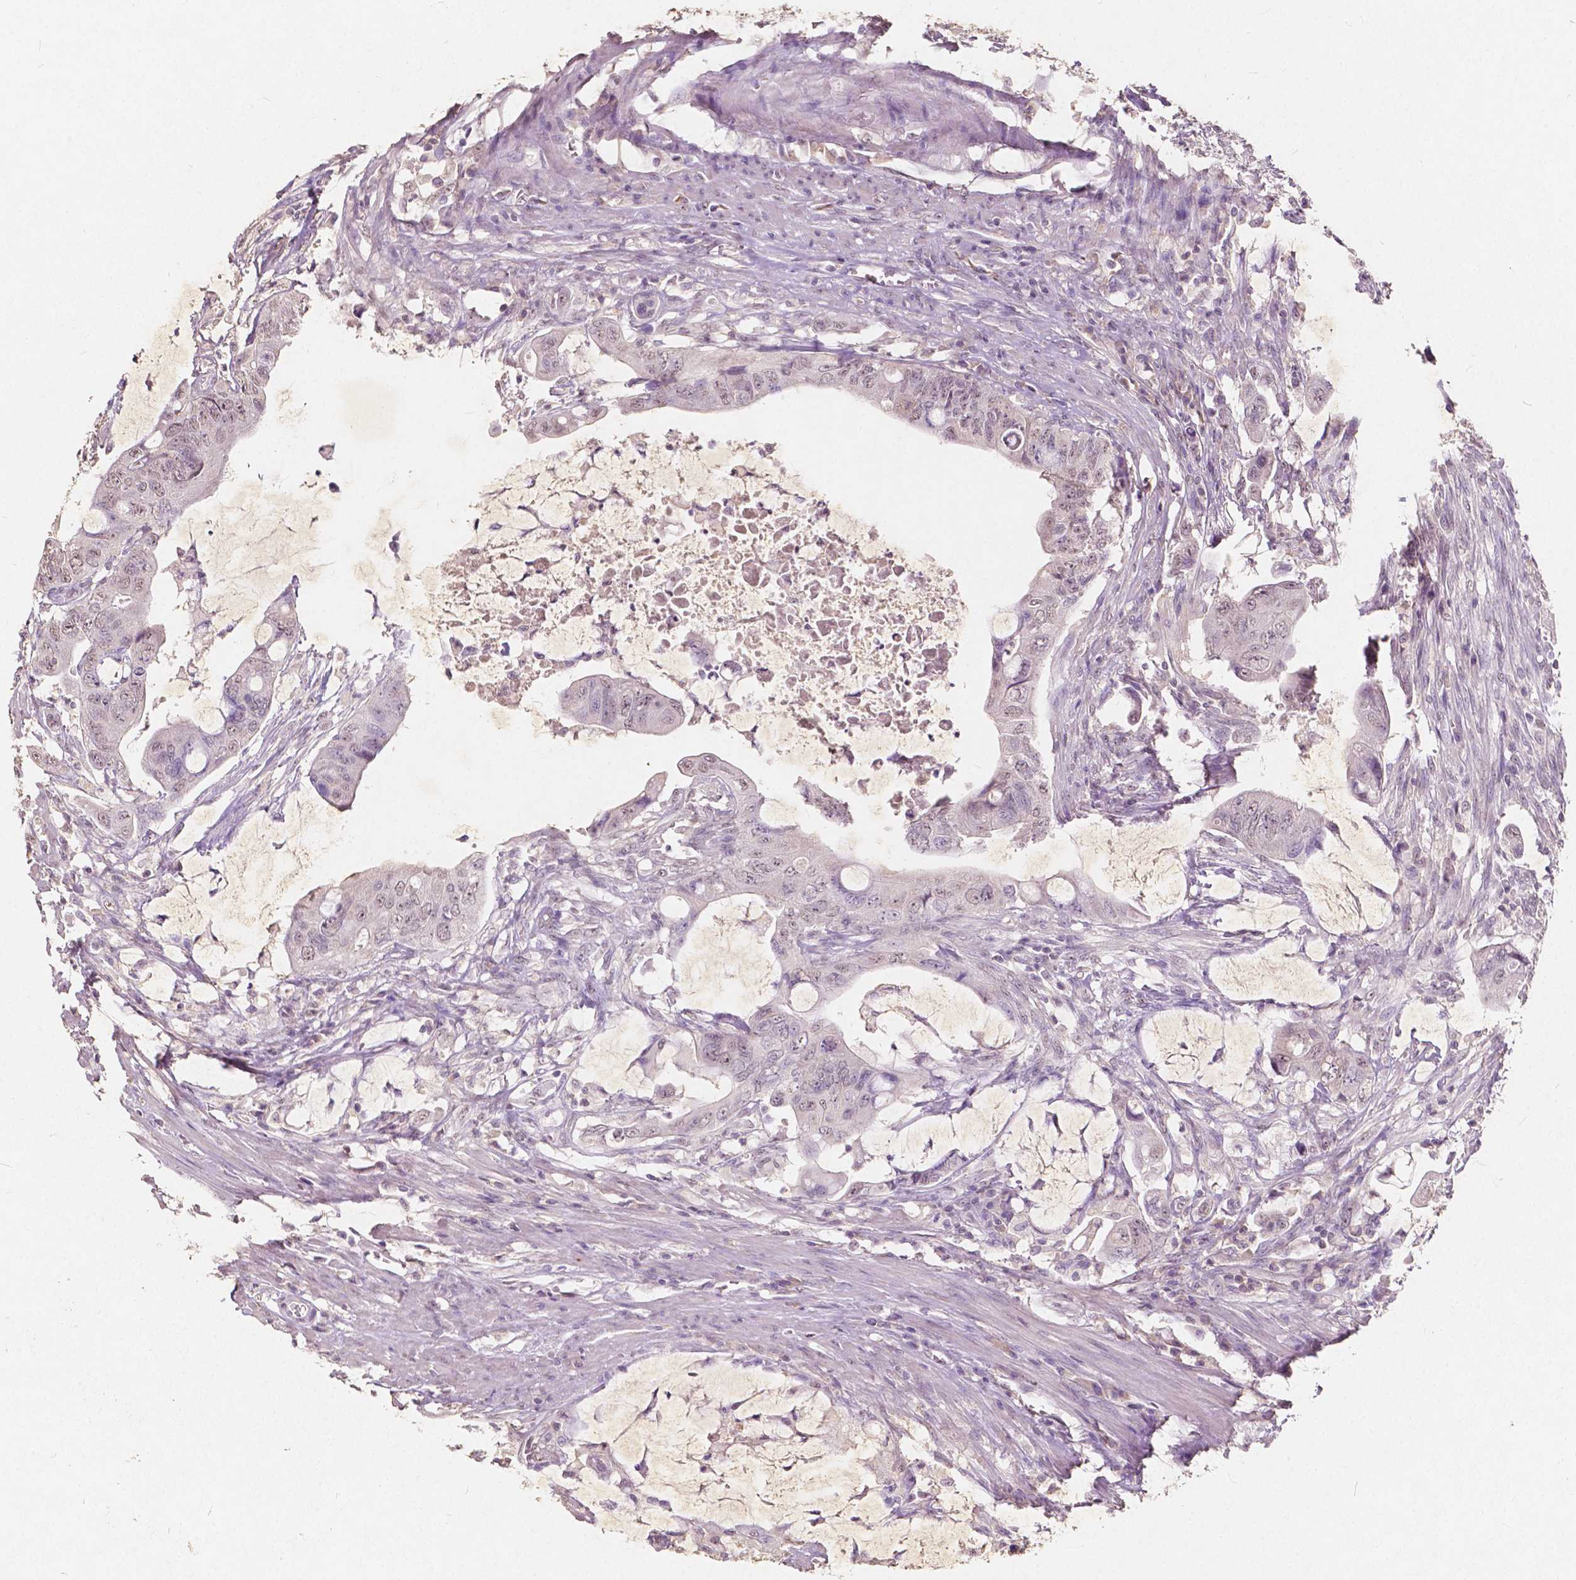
{"staining": {"intensity": "weak", "quantity": "25%-75%", "location": "nuclear"}, "tissue": "colorectal cancer", "cell_type": "Tumor cells", "image_type": "cancer", "snomed": [{"axis": "morphology", "description": "Adenocarcinoma, NOS"}, {"axis": "topography", "description": "Colon"}], "caption": "Human colorectal cancer stained with a brown dye demonstrates weak nuclear positive positivity in about 25%-75% of tumor cells.", "gene": "SOX15", "patient": {"sex": "male", "age": 57}}